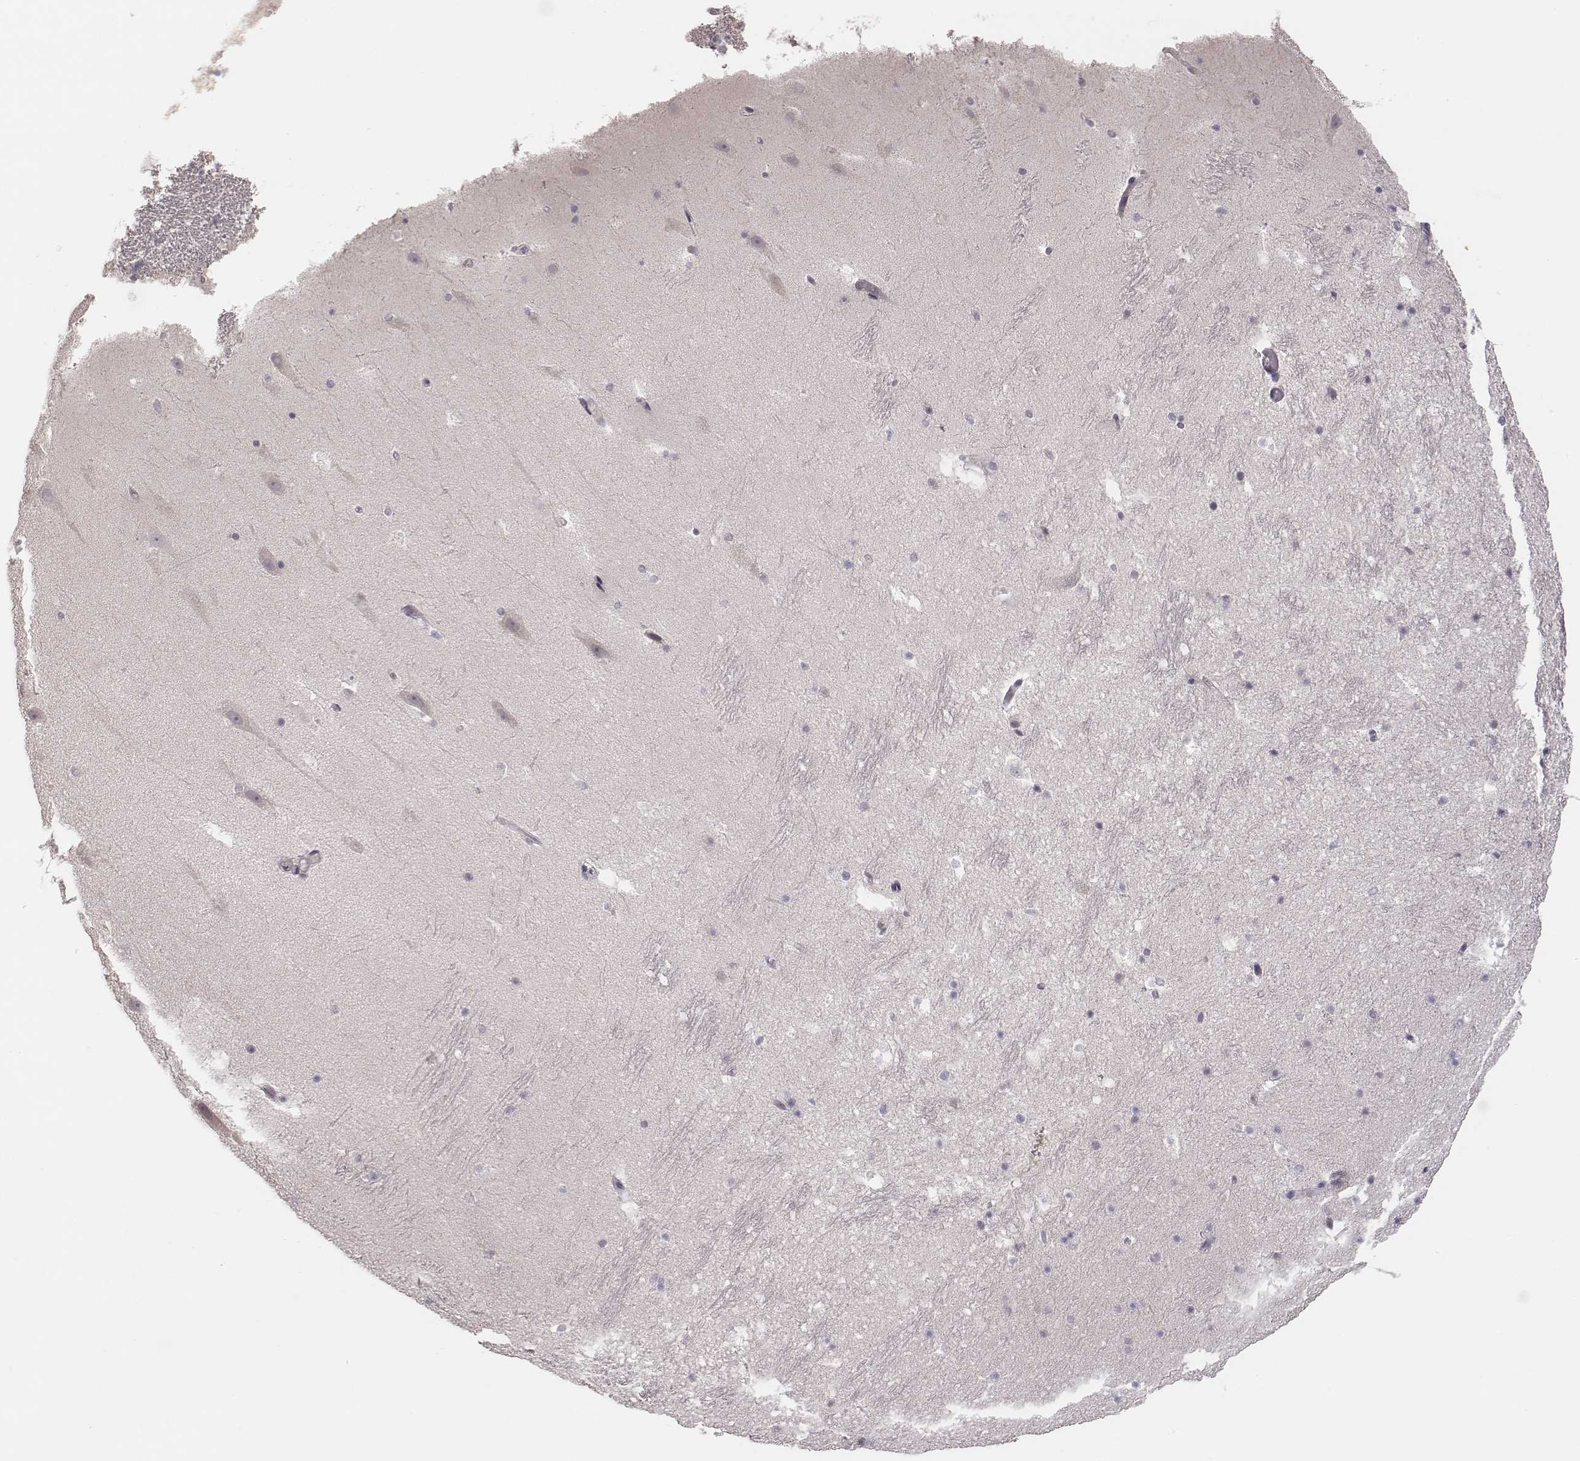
{"staining": {"intensity": "negative", "quantity": "none", "location": "none"}, "tissue": "hippocampus", "cell_type": "Glial cells", "image_type": "normal", "snomed": [{"axis": "morphology", "description": "Normal tissue, NOS"}, {"axis": "topography", "description": "Hippocampus"}], "caption": "This is a image of immunohistochemistry (IHC) staining of benign hippocampus, which shows no positivity in glial cells.", "gene": "SLC22A6", "patient": {"sex": "male", "age": 26}}